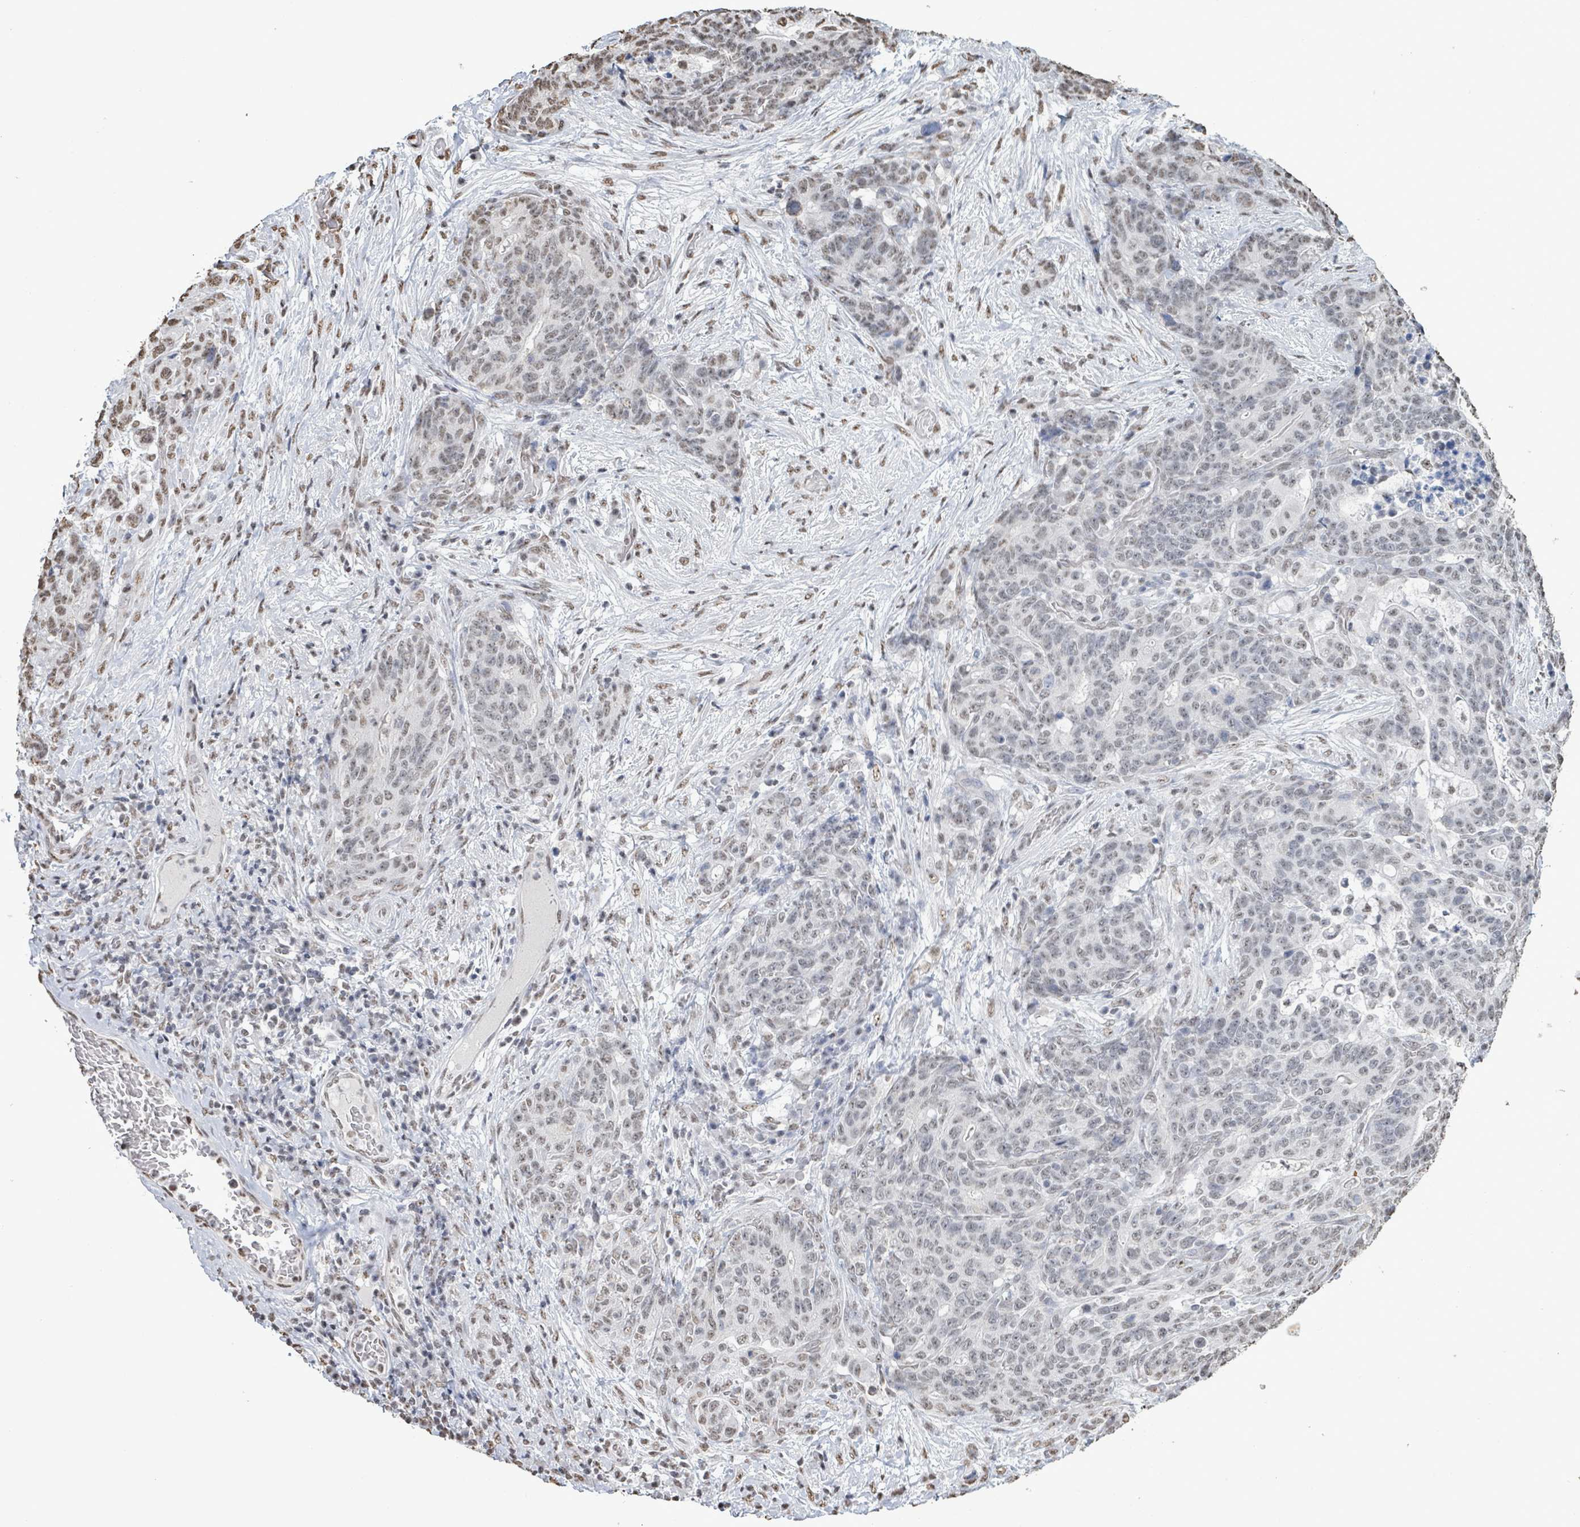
{"staining": {"intensity": "weak", "quantity": ">75%", "location": "nuclear"}, "tissue": "stomach cancer", "cell_type": "Tumor cells", "image_type": "cancer", "snomed": [{"axis": "morphology", "description": "Normal tissue, NOS"}, {"axis": "morphology", "description": "Adenocarcinoma, NOS"}, {"axis": "topography", "description": "Stomach"}], "caption": "Immunohistochemistry (IHC) staining of adenocarcinoma (stomach), which shows low levels of weak nuclear positivity in about >75% of tumor cells indicating weak nuclear protein expression. The staining was performed using DAB (3,3'-diaminobenzidine) (brown) for protein detection and nuclei were counterstained in hematoxylin (blue).", "gene": "SAMD14", "patient": {"sex": "female", "age": 64}}